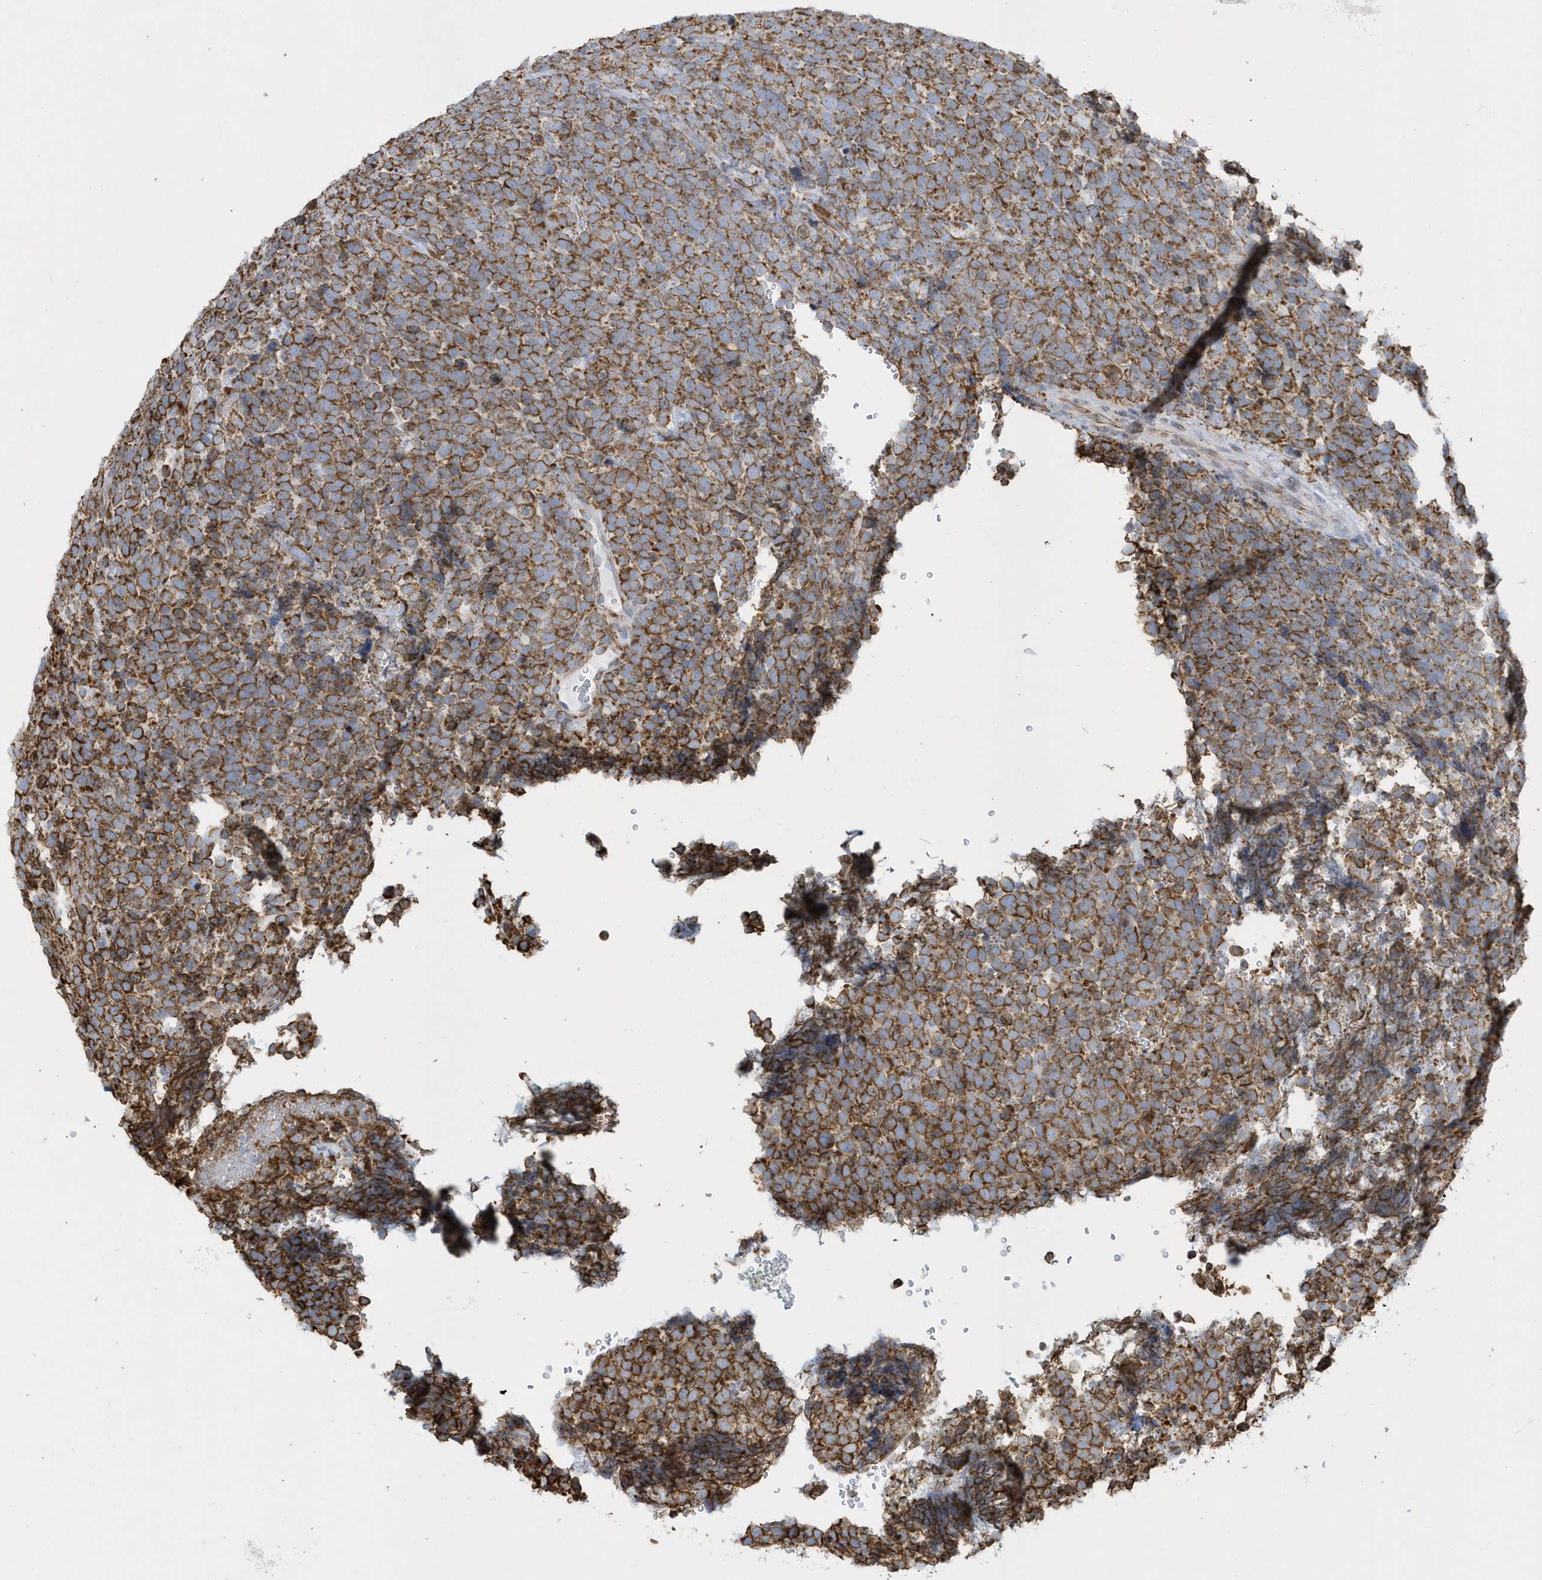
{"staining": {"intensity": "moderate", "quantity": ">75%", "location": "cytoplasmic/membranous"}, "tissue": "urothelial cancer", "cell_type": "Tumor cells", "image_type": "cancer", "snomed": [{"axis": "morphology", "description": "Urothelial carcinoma, High grade"}, {"axis": "topography", "description": "Urinary bladder"}], "caption": "Urothelial cancer tissue shows moderate cytoplasmic/membranous staining in about >75% of tumor cells, visualized by immunohistochemistry. The protein of interest is stained brown, and the nuclei are stained in blue (DAB (3,3'-diaminobenzidine) IHC with brightfield microscopy, high magnification).", "gene": "DCAF1", "patient": {"sex": "female", "age": 82}}